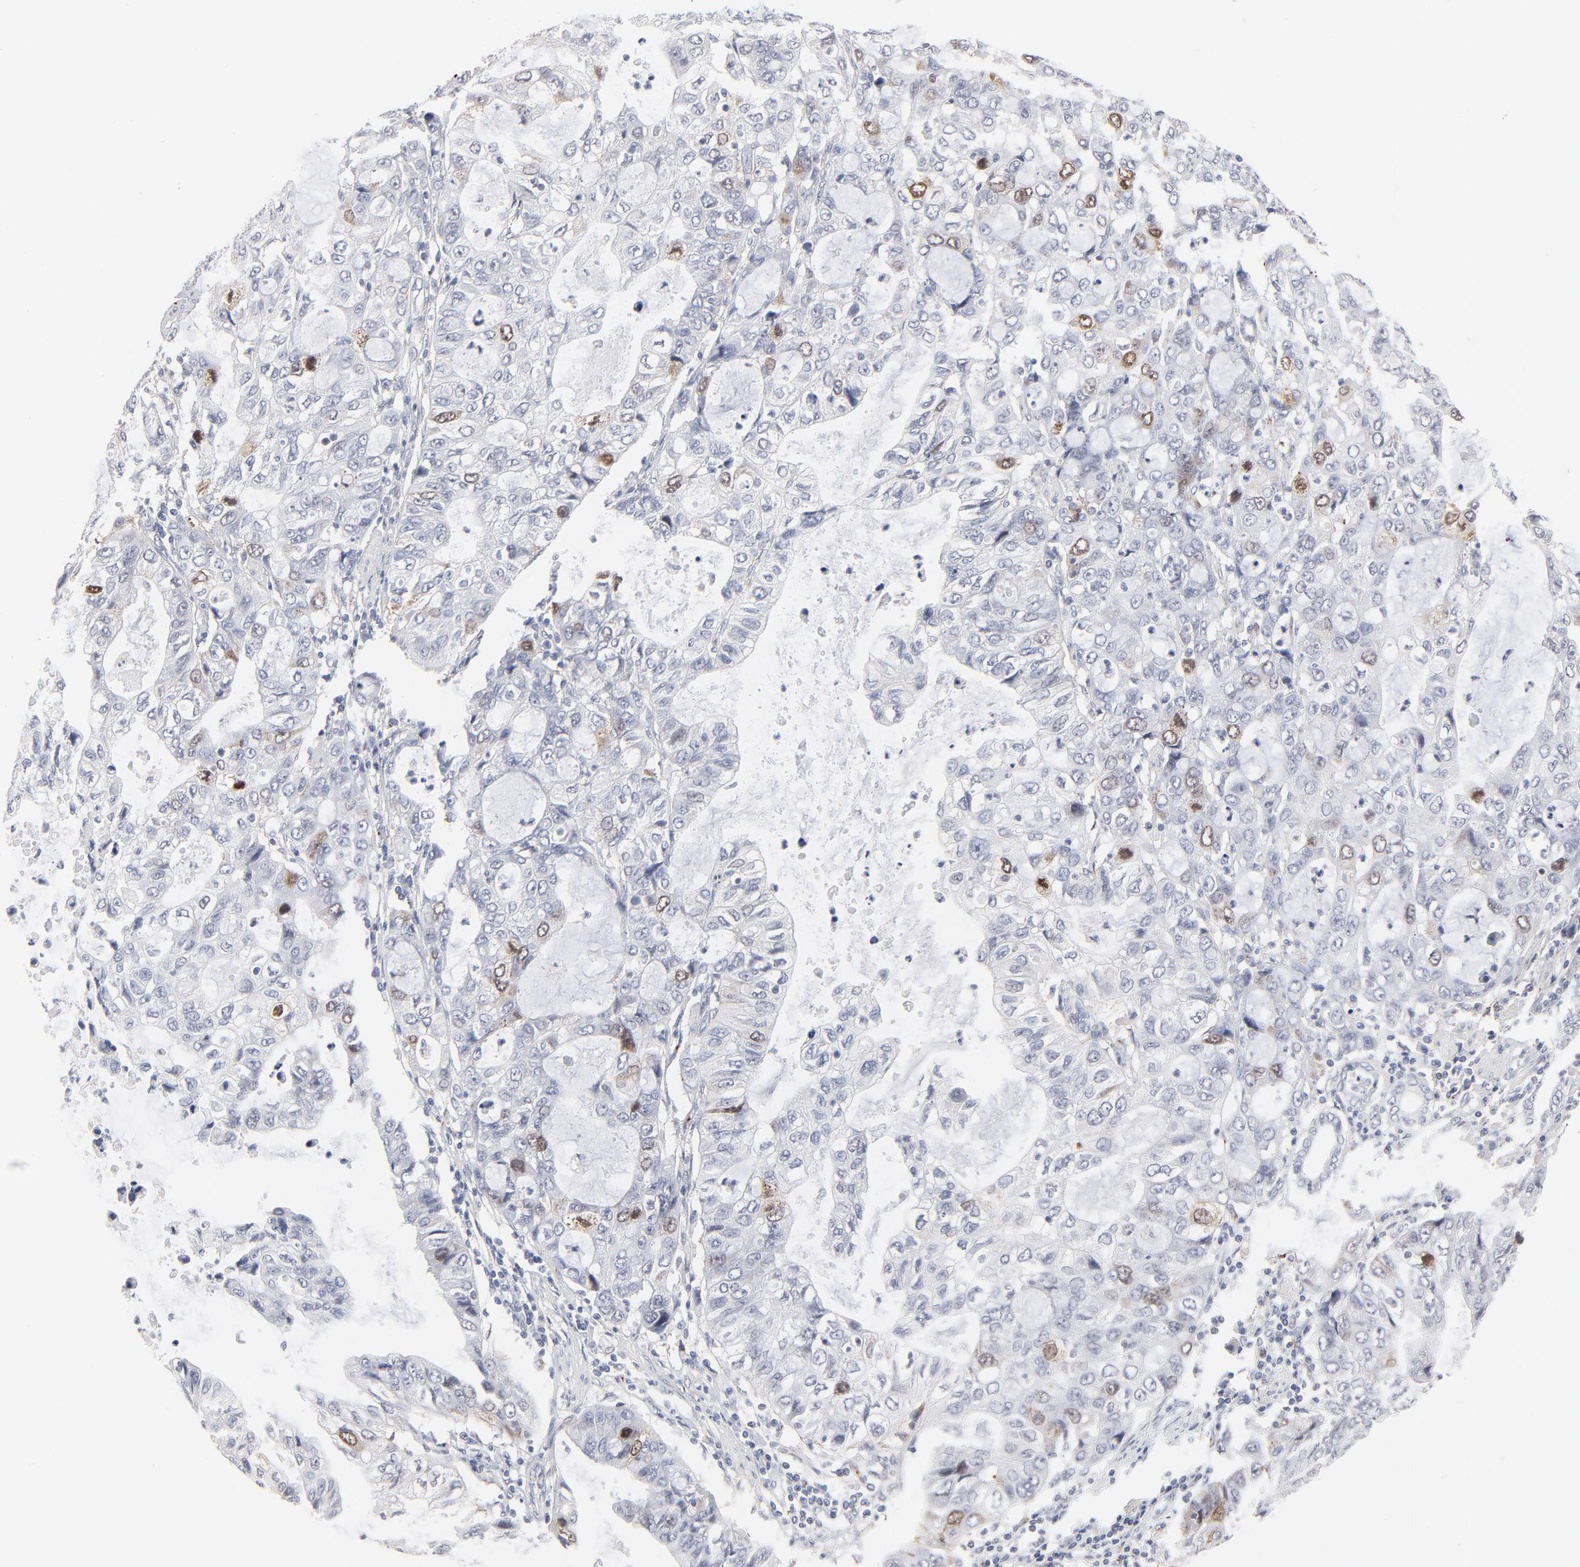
{"staining": {"intensity": "weak", "quantity": "<25%", "location": "nuclear"}, "tissue": "stomach cancer", "cell_type": "Tumor cells", "image_type": "cancer", "snomed": [{"axis": "morphology", "description": "Adenocarcinoma, NOS"}, {"axis": "topography", "description": "Stomach, upper"}], "caption": "Immunohistochemical staining of stomach adenocarcinoma exhibits no significant staining in tumor cells.", "gene": "AURKA", "patient": {"sex": "female", "age": 52}}